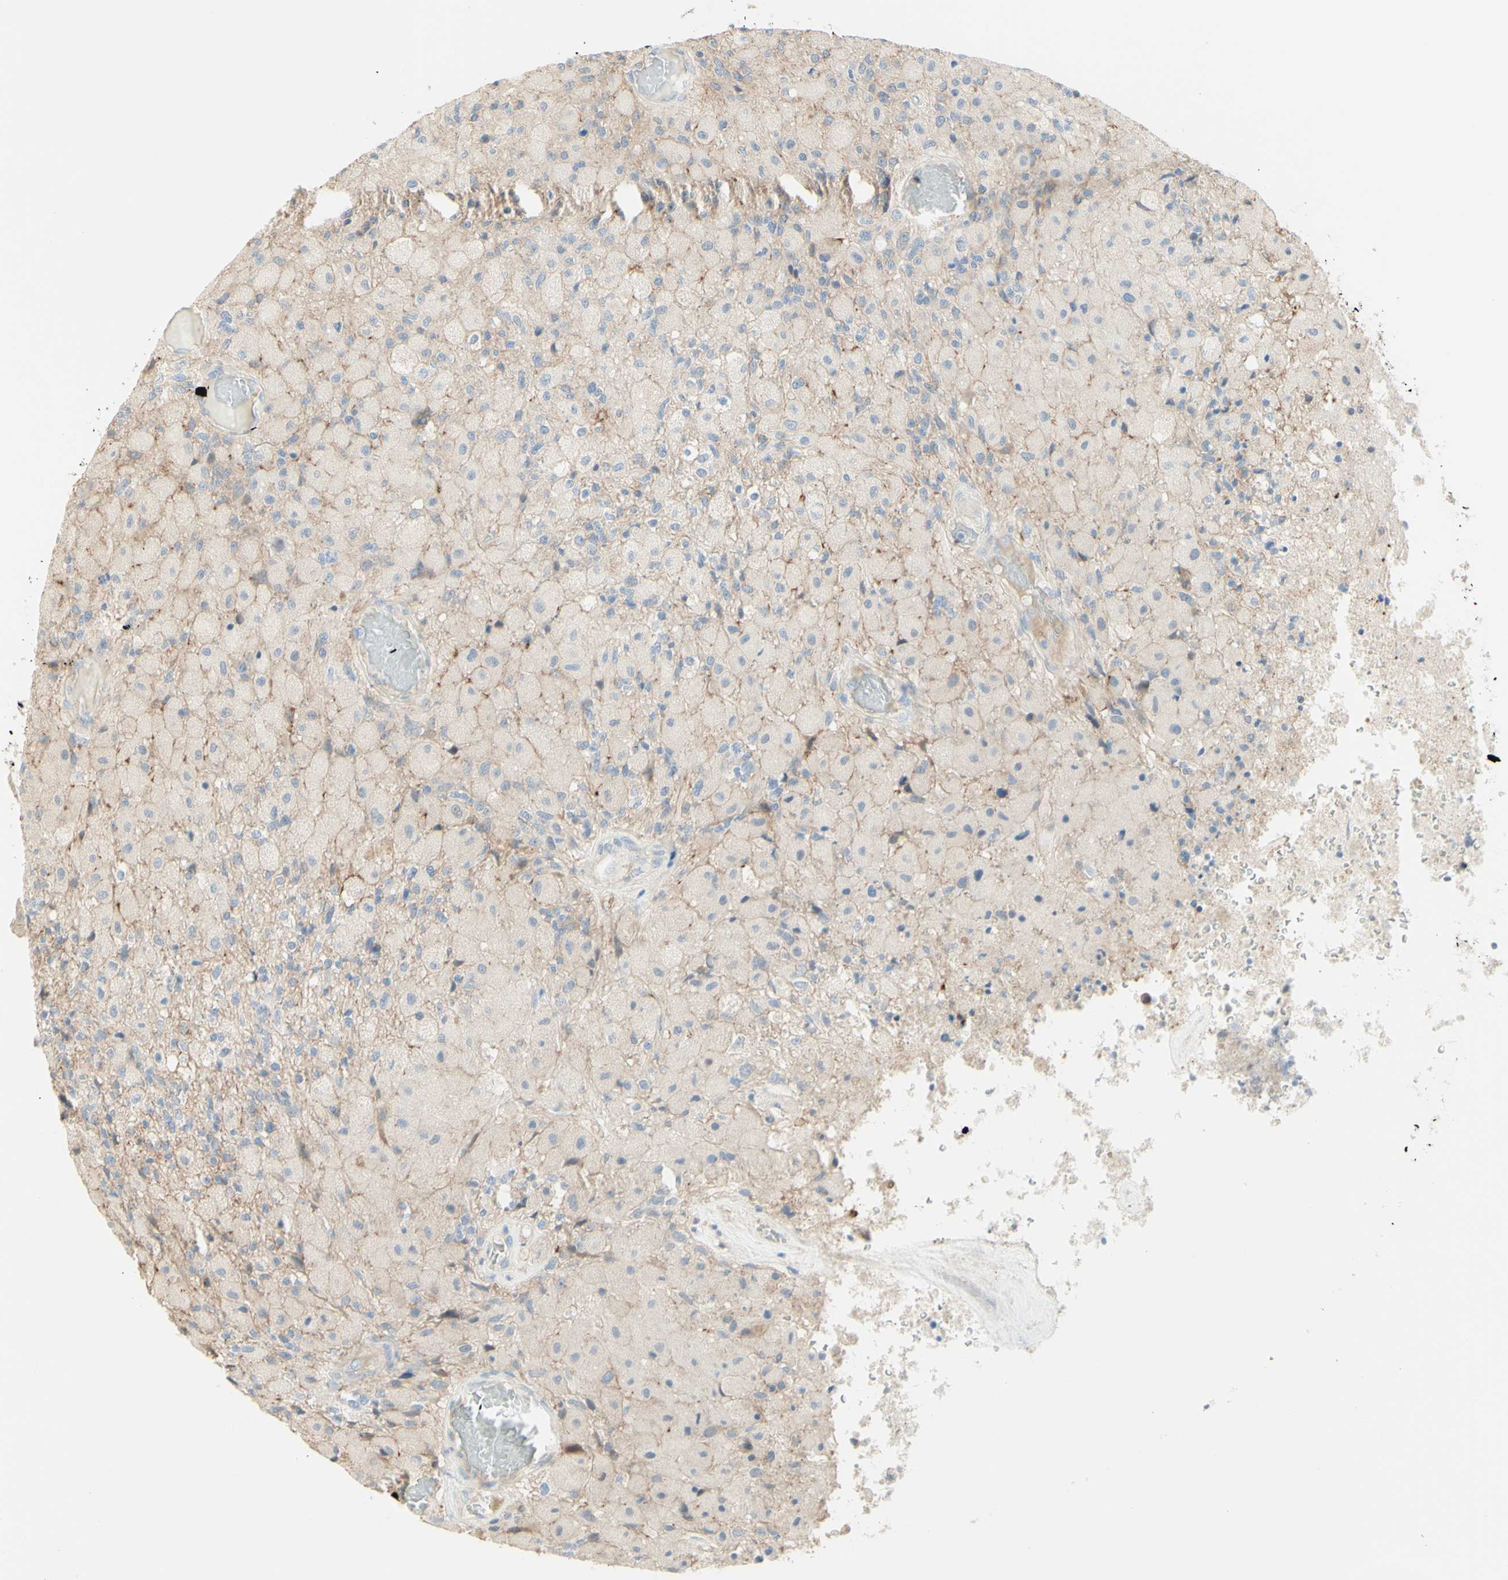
{"staining": {"intensity": "negative", "quantity": "none", "location": "none"}, "tissue": "glioma", "cell_type": "Tumor cells", "image_type": "cancer", "snomed": [{"axis": "morphology", "description": "Normal tissue, NOS"}, {"axis": "morphology", "description": "Glioma, malignant, High grade"}, {"axis": "topography", "description": "Cerebral cortex"}], "caption": "This is a photomicrograph of immunohistochemistry (IHC) staining of malignant high-grade glioma, which shows no expression in tumor cells.", "gene": "MTM1", "patient": {"sex": "male", "age": 77}}